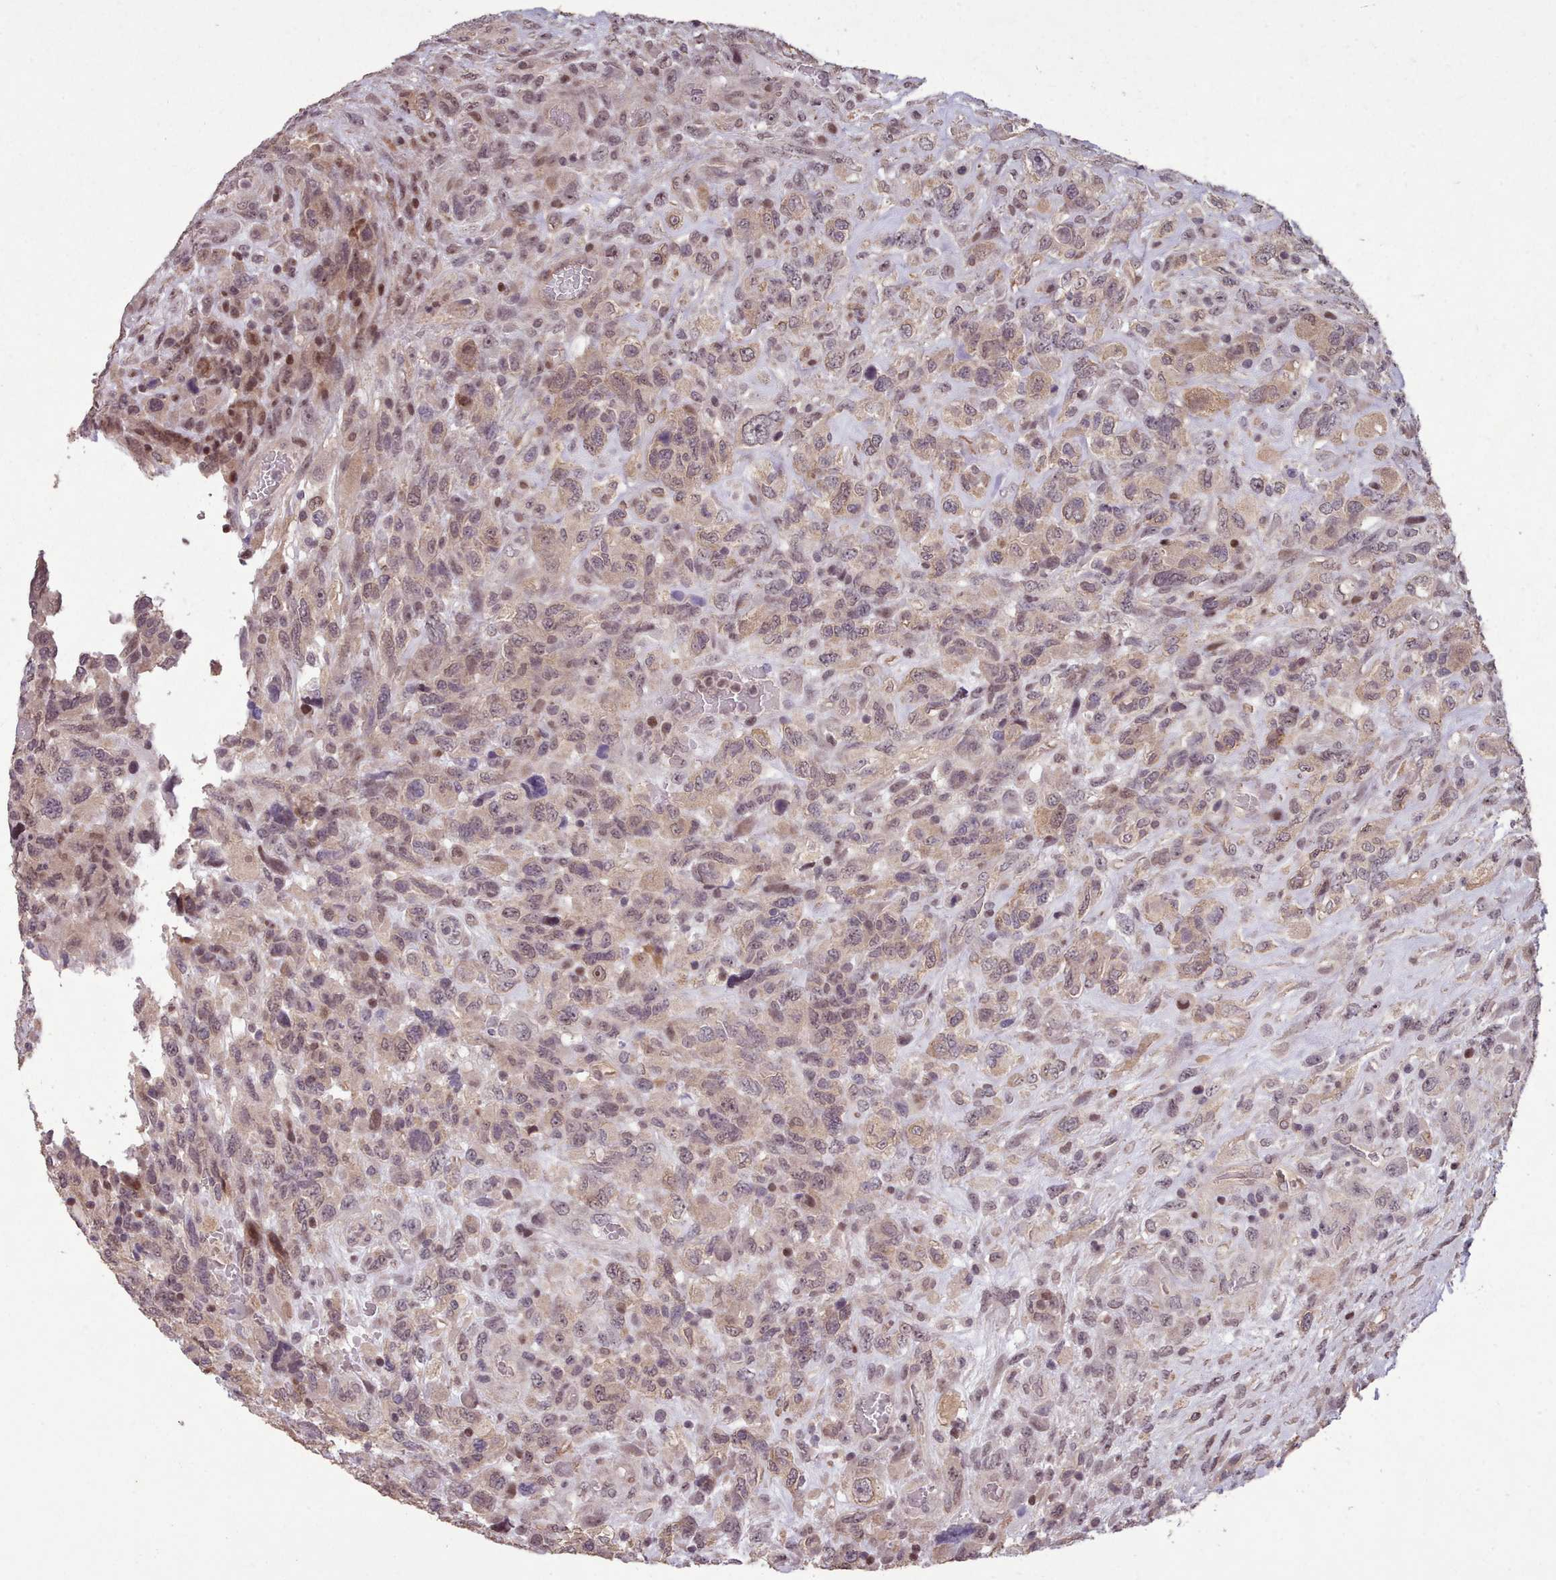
{"staining": {"intensity": "weak", "quantity": "25%-75%", "location": "cytoplasmic/membranous,nuclear"}, "tissue": "glioma", "cell_type": "Tumor cells", "image_type": "cancer", "snomed": [{"axis": "morphology", "description": "Glioma, malignant, High grade"}, {"axis": "topography", "description": "Brain"}], "caption": "Protein expression analysis of glioma shows weak cytoplasmic/membranous and nuclear expression in about 25%-75% of tumor cells.", "gene": "ENSA", "patient": {"sex": "male", "age": 61}}